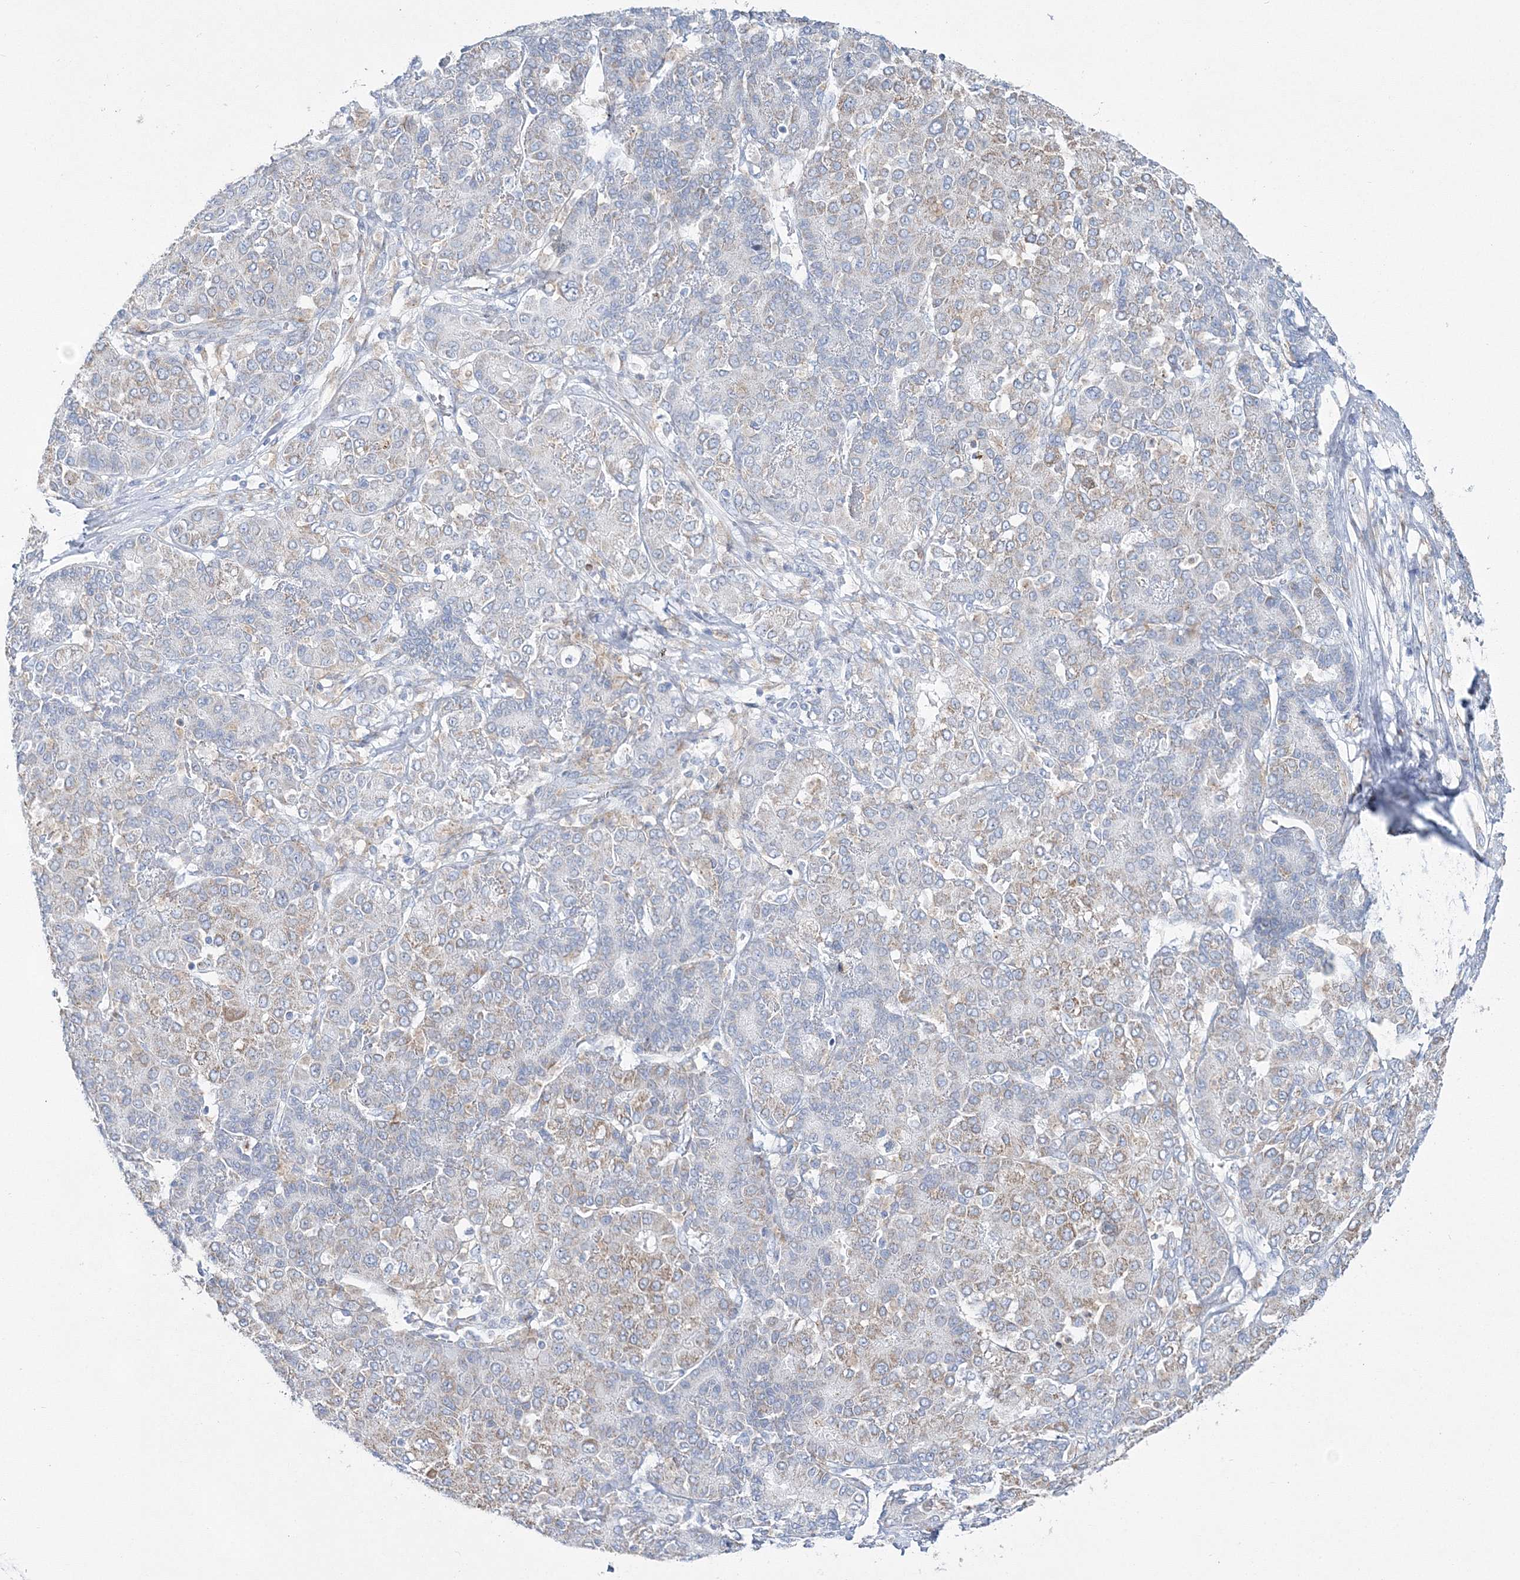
{"staining": {"intensity": "weak", "quantity": "25%-75%", "location": "cytoplasmic/membranous"}, "tissue": "liver cancer", "cell_type": "Tumor cells", "image_type": "cancer", "snomed": [{"axis": "morphology", "description": "Carcinoma, Hepatocellular, NOS"}, {"axis": "topography", "description": "Liver"}], "caption": "Liver cancer (hepatocellular carcinoma) tissue displays weak cytoplasmic/membranous expression in approximately 25%-75% of tumor cells Using DAB (brown) and hematoxylin (blue) stains, captured at high magnification using brightfield microscopy.", "gene": "HIBCH", "patient": {"sex": "male", "age": 65}}